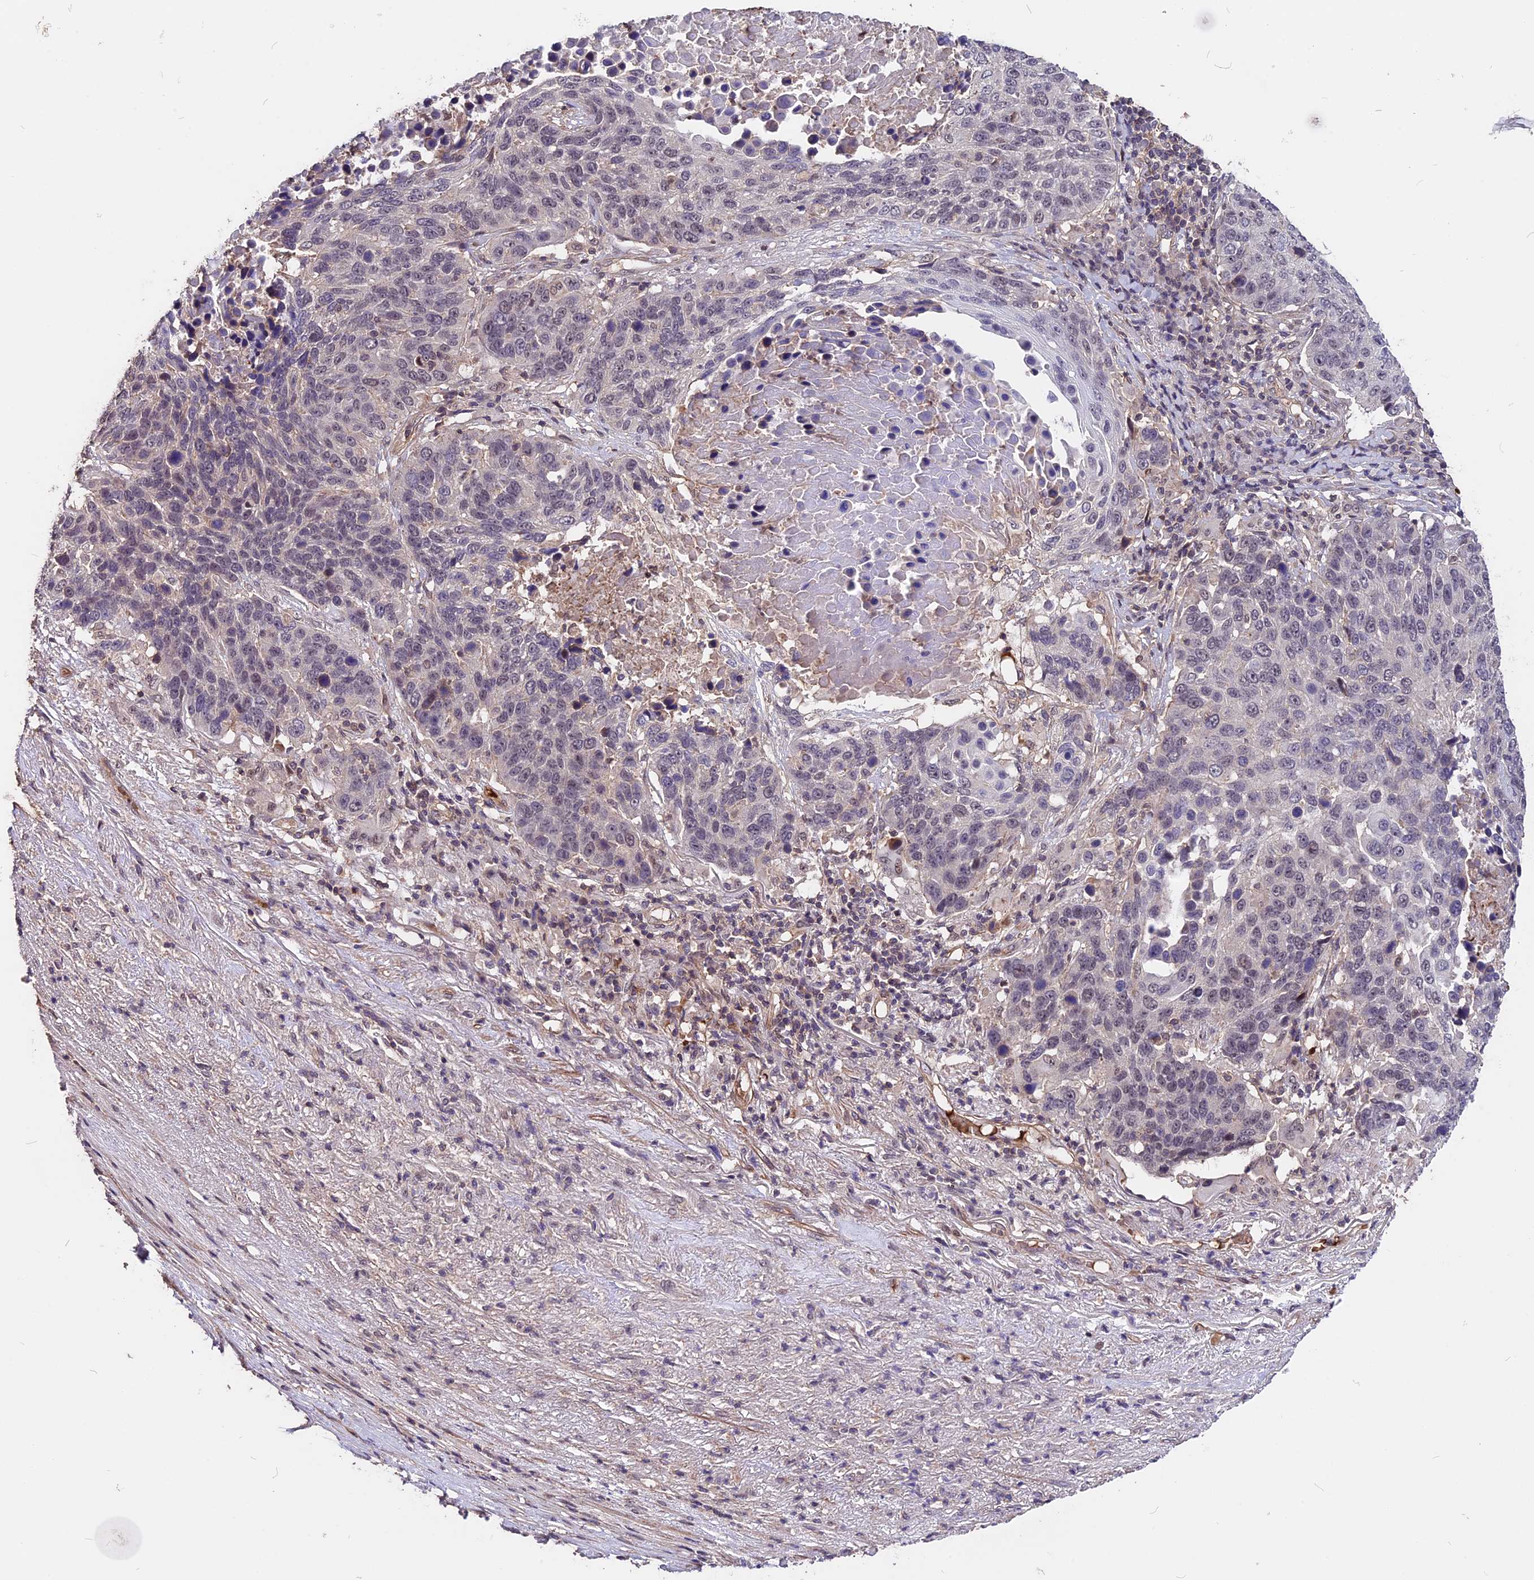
{"staining": {"intensity": "negative", "quantity": "none", "location": "none"}, "tissue": "lung cancer", "cell_type": "Tumor cells", "image_type": "cancer", "snomed": [{"axis": "morphology", "description": "Normal tissue, NOS"}, {"axis": "morphology", "description": "Squamous cell carcinoma, NOS"}, {"axis": "topography", "description": "Lymph node"}, {"axis": "topography", "description": "Lung"}], "caption": "Protein analysis of lung cancer reveals no significant staining in tumor cells.", "gene": "ZC3H10", "patient": {"sex": "male", "age": 66}}